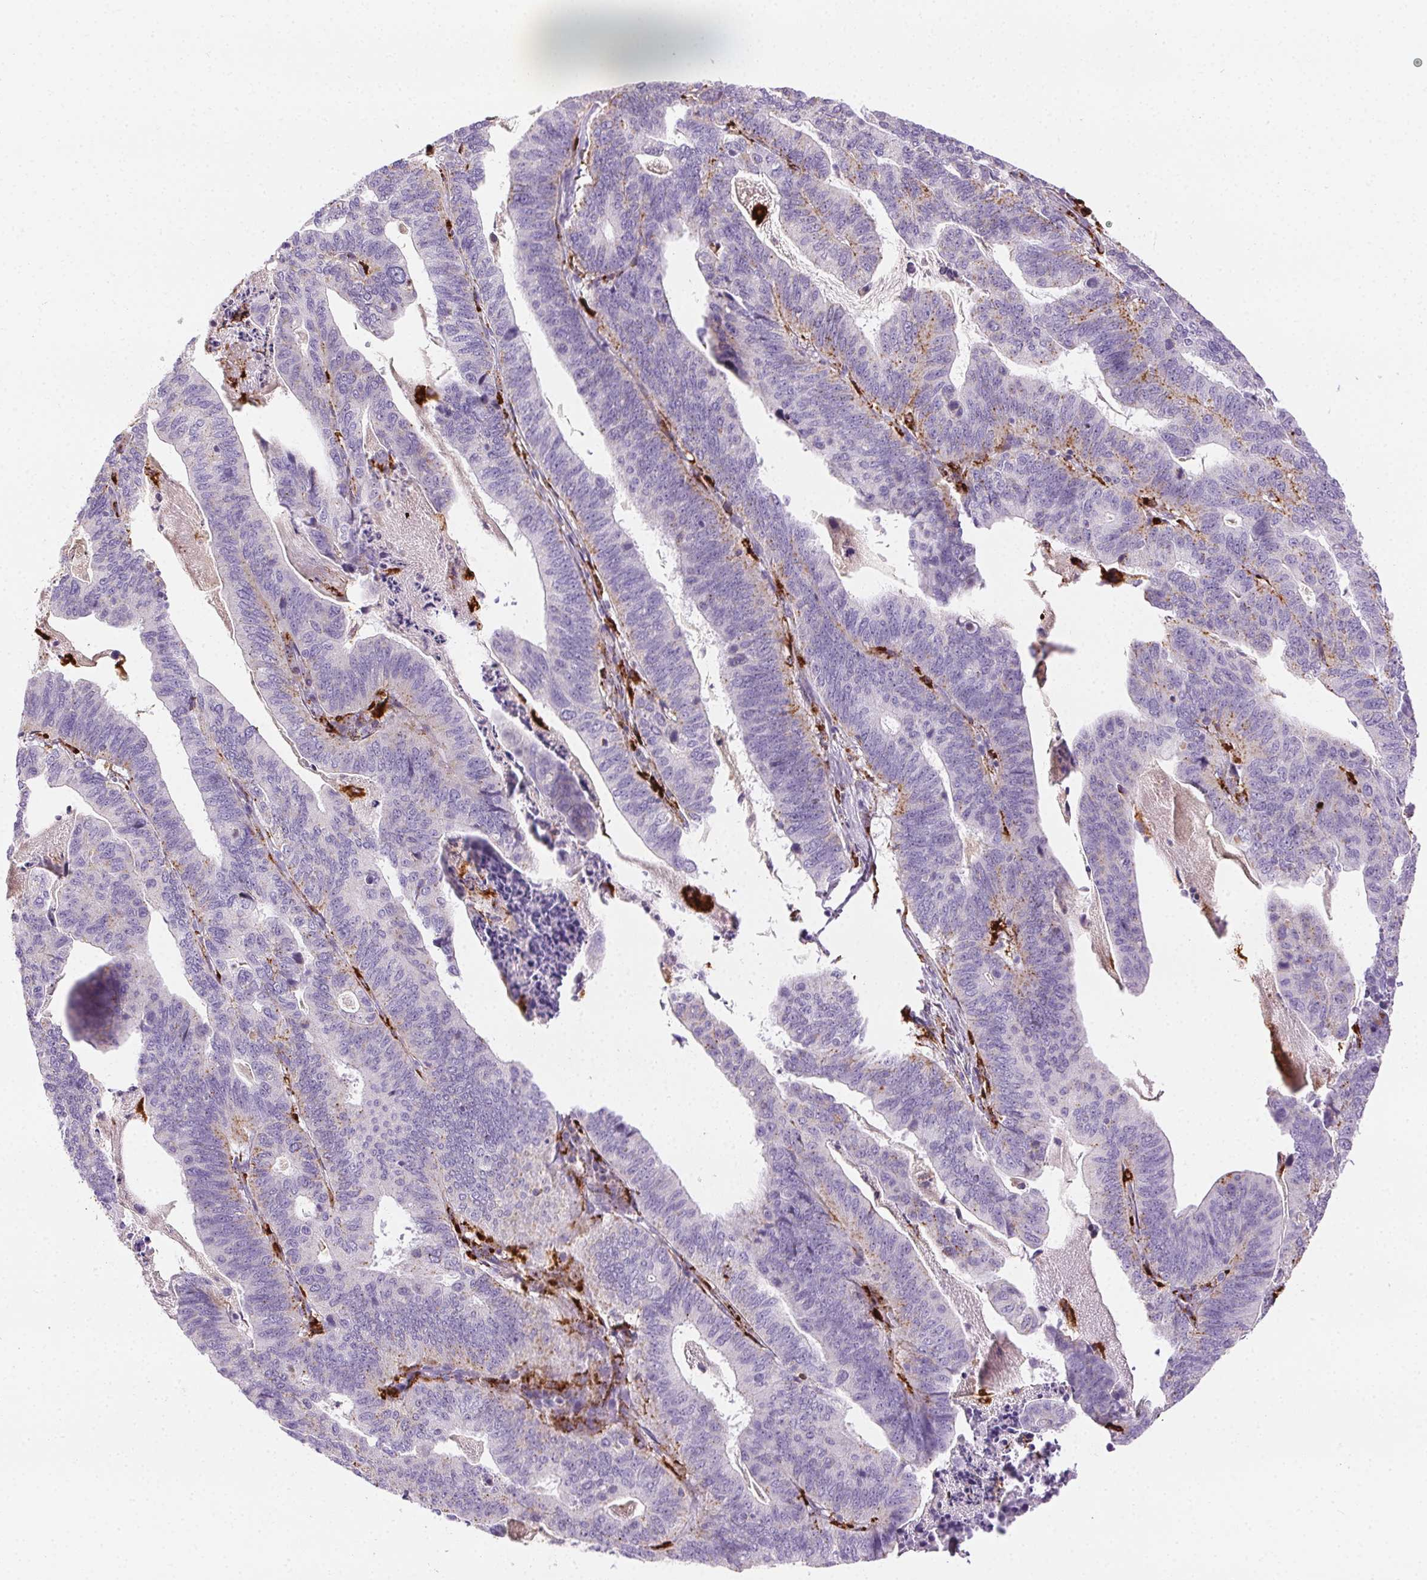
{"staining": {"intensity": "weak", "quantity": "<25%", "location": "cytoplasmic/membranous"}, "tissue": "stomach cancer", "cell_type": "Tumor cells", "image_type": "cancer", "snomed": [{"axis": "morphology", "description": "Adenocarcinoma, NOS"}, {"axis": "topography", "description": "Stomach, upper"}], "caption": "IHC photomicrograph of neoplastic tissue: human stomach cancer stained with DAB displays no significant protein expression in tumor cells.", "gene": "SCPEP1", "patient": {"sex": "female", "age": 67}}